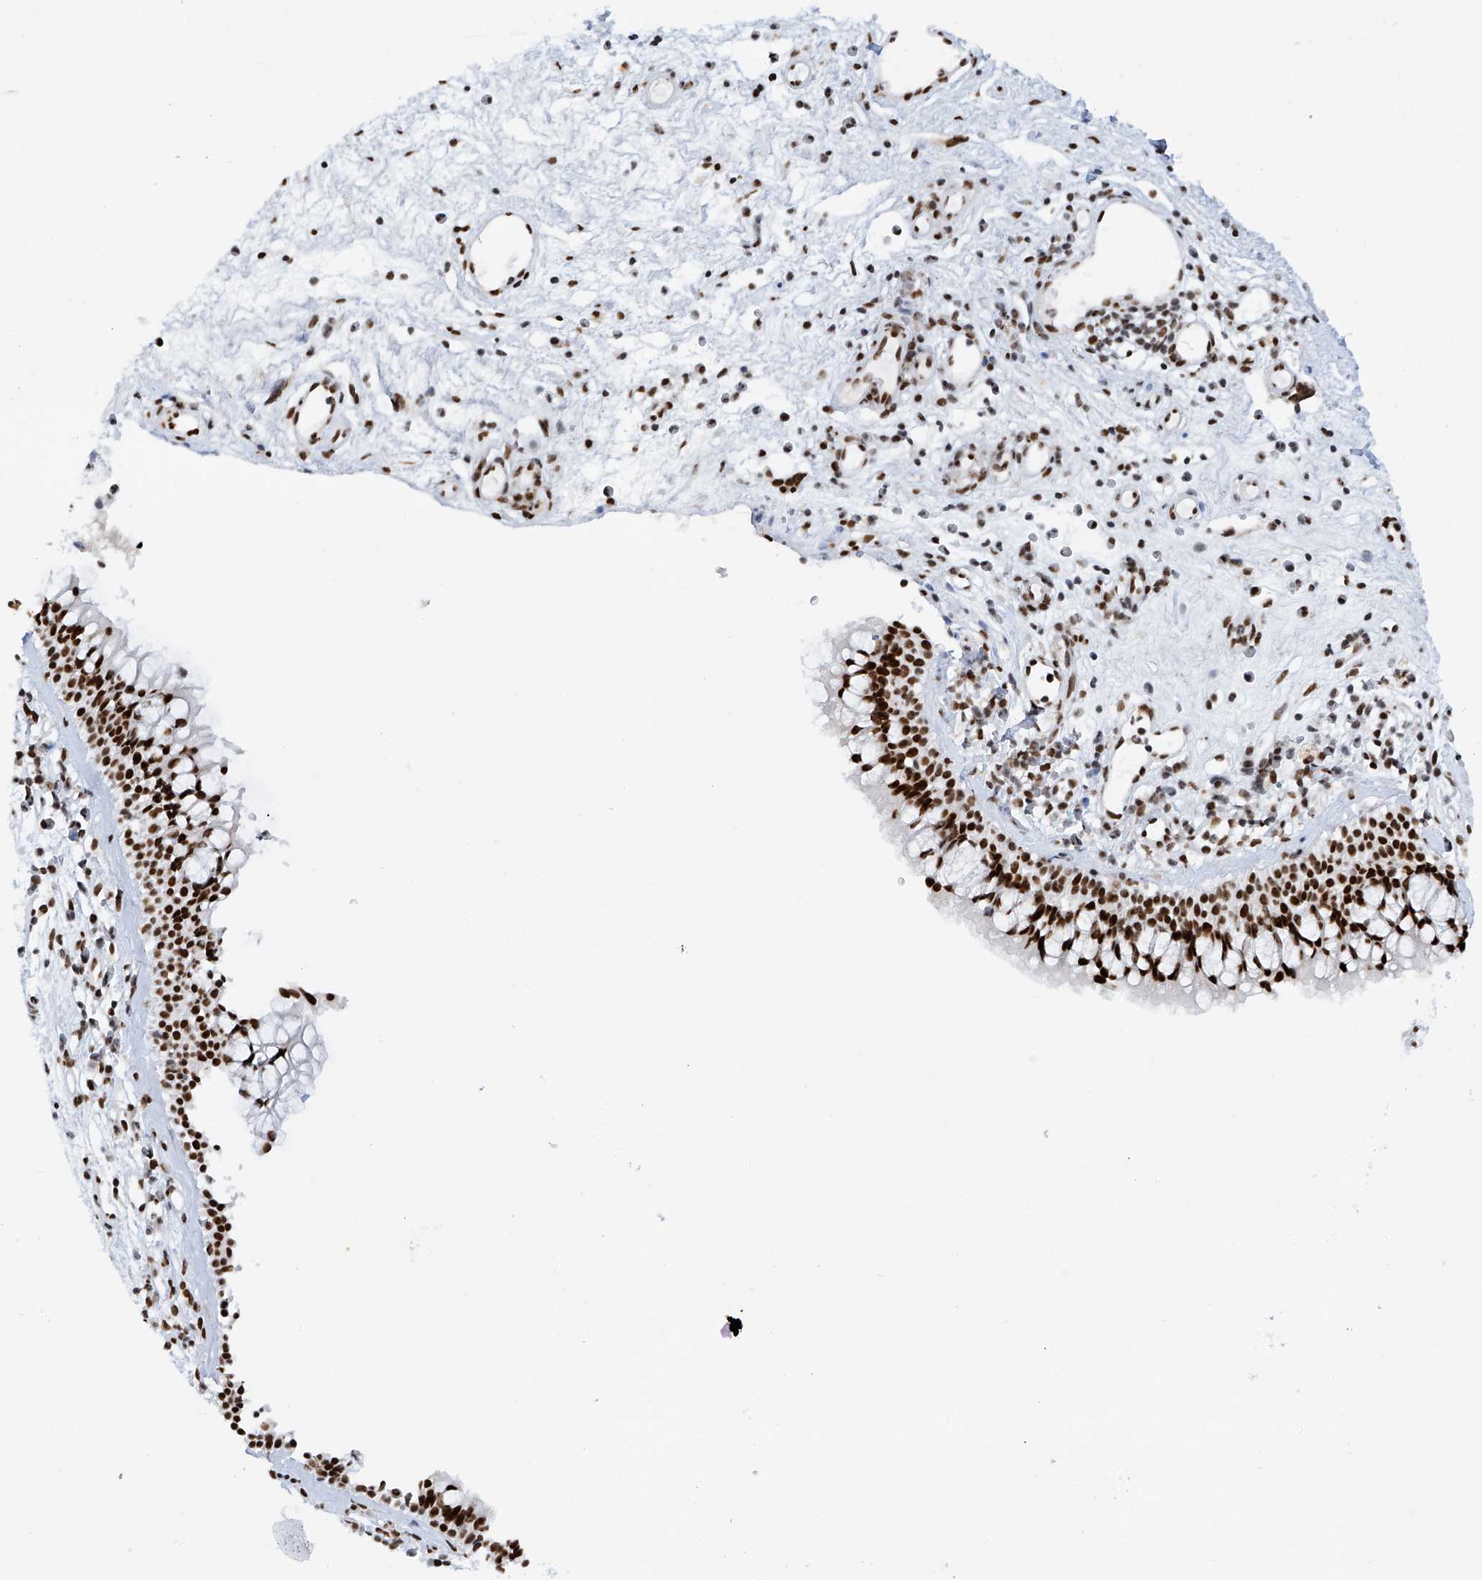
{"staining": {"intensity": "strong", "quantity": ">75%", "location": "nuclear"}, "tissue": "nasopharynx", "cell_type": "Respiratory epithelial cells", "image_type": "normal", "snomed": [{"axis": "morphology", "description": "Normal tissue, NOS"}, {"axis": "morphology", "description": "Inflammation, NOS"}, {"axis": "morphology", "description": "Malignant melanoma, Metastatic site"}, {"axis": "topography", "description": "Nasopharynx"}], "caption": "Brown immunohistochemical staining in unremarkable human nasopharynx shows strong nuclear positivity in approximately >75% of respiratory epithelial cells.", "gene": "SRSF6", "patient": {"sex": "male", "age": 70}}